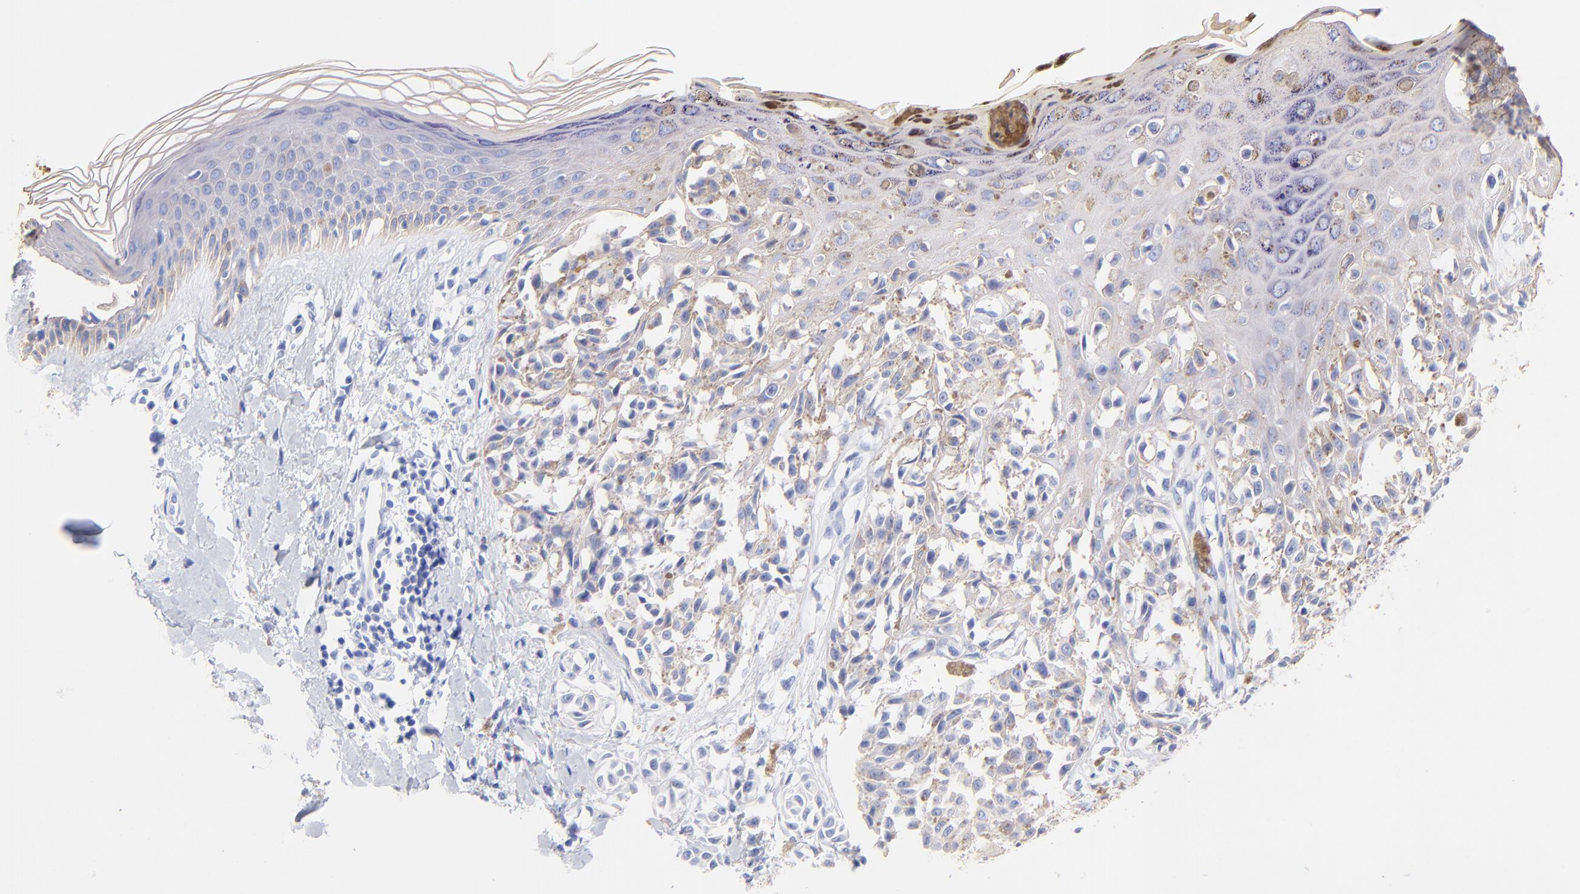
{"staining": {"intensity": "negative", "quantity": "none", "location": "none"}, "tissue": "melanoma", "cell_type": "Tumor cells", "image_type": "cancer", "snomed": [{"axis": "morphology", "description": "Malignant melanoma, NOS"}, {"axis": "topography", "description": "Skin"}], "caption": "Tumor cells are negative for brown protein staining in malignant melanoma.", "gene": "KRT19", "patient": {"sex": "female", "age": 38}}